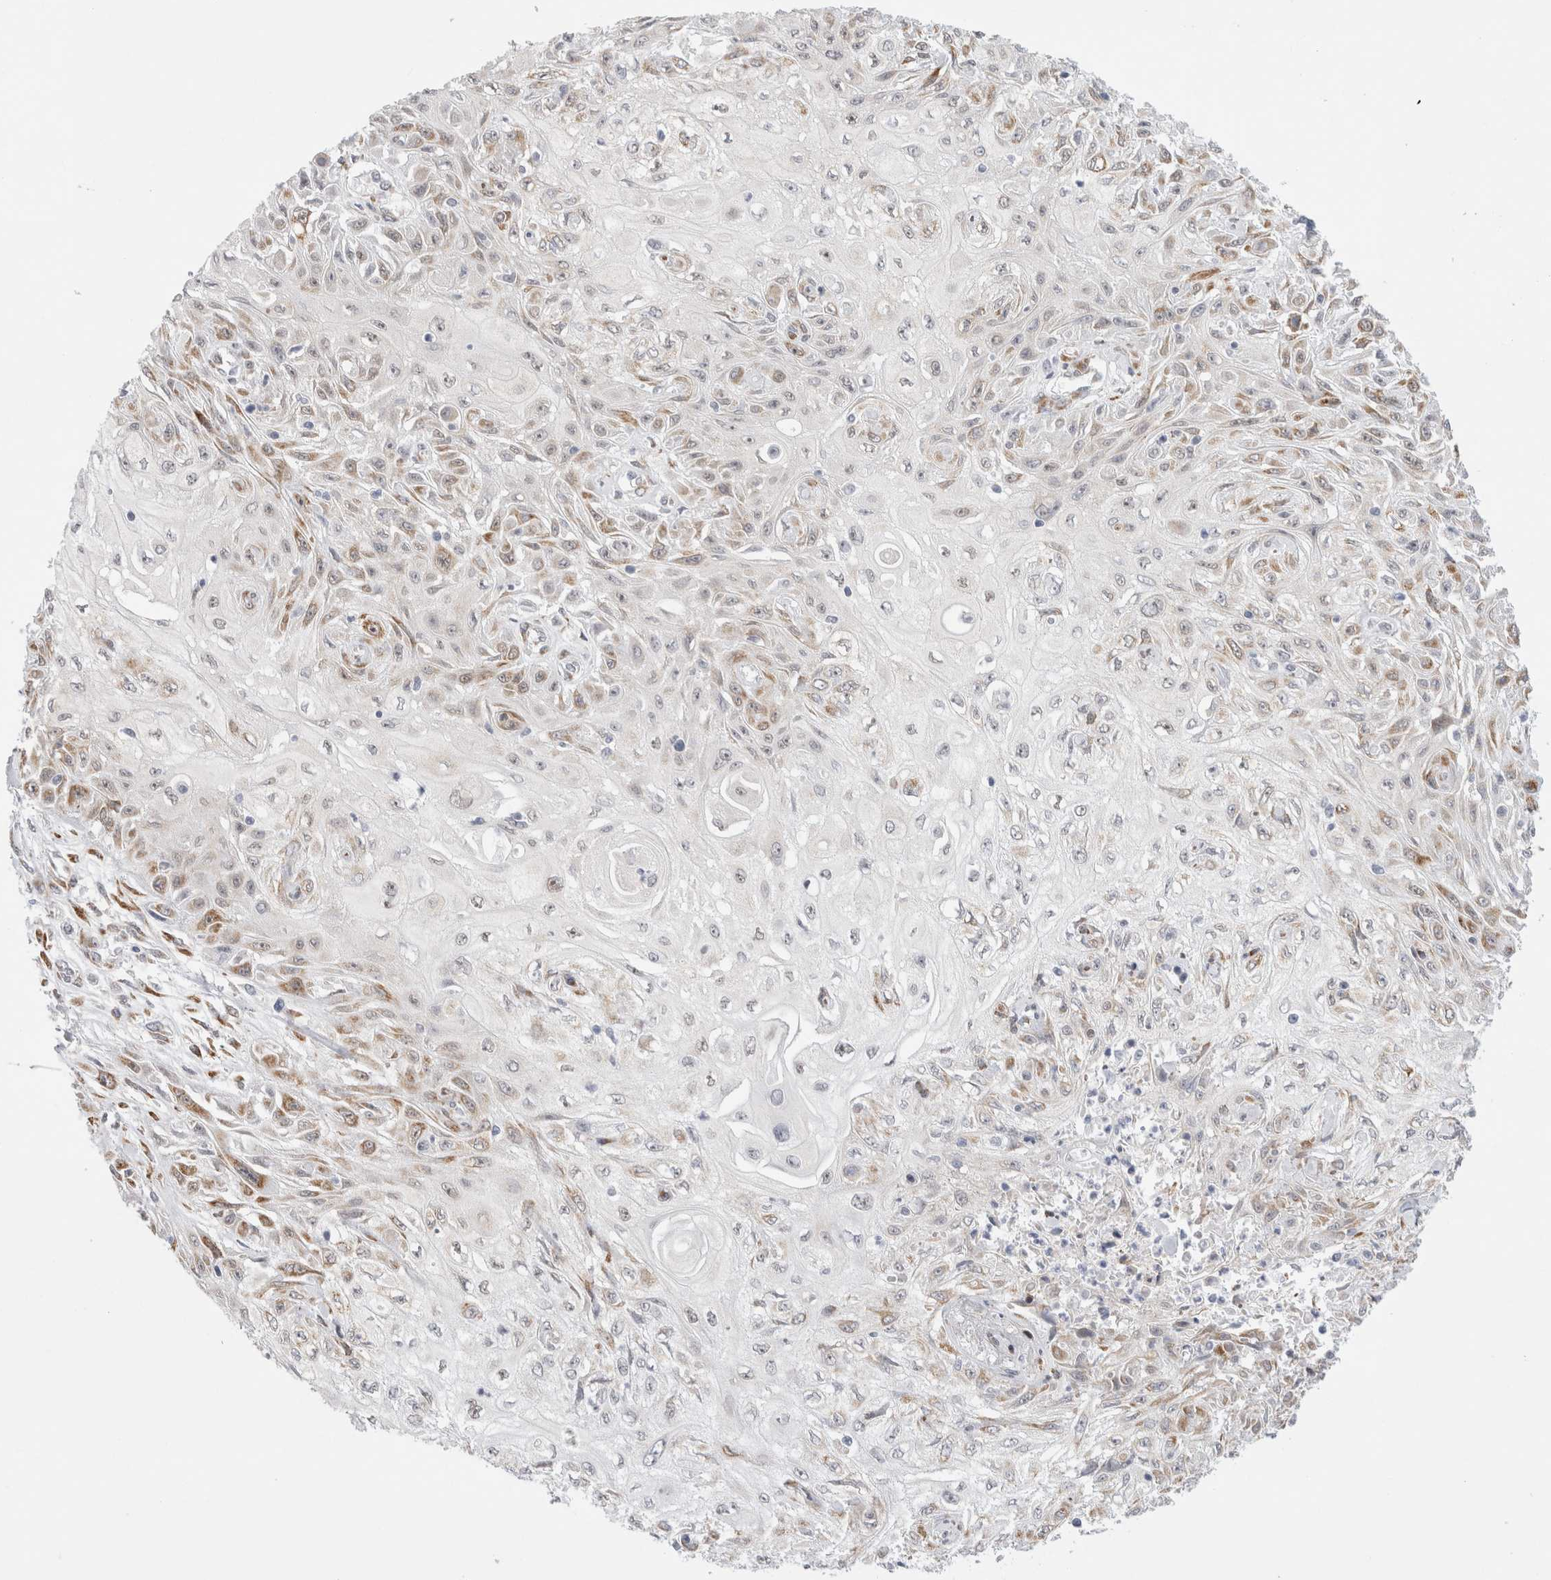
{"staining": {"intensity": "moderate", "quantity": ">75%", "location": "cytoplasmic/membranous"}, "tissue": "skin cancer", "cell_type": "Tumor cells", "image_type": "cancer", "snomed": [{"axis": "morphology", "description": "Squamous cell carcinoma, NOS"}, {"axis": "morphology", "description": "Squamous cell carcinoma, metastatic, NOS"}, {"axis": "topography", "description": "Skin"}, {"axis": "topography", "description": "Lymph node"}], "caption": "Immunohistochemical staining of human skin metastatic squamous cell carcinoma shows medium levels of moderate cytoplasmic/membranous protein positivity in about >75% of tumor cells. (Stains: DAB in brown, nuclei in blue, Microscopy: brightfield microscopy at high magnification).", "gene": "TRMT1L", "patient": {"sex": "male", "age": 75}}